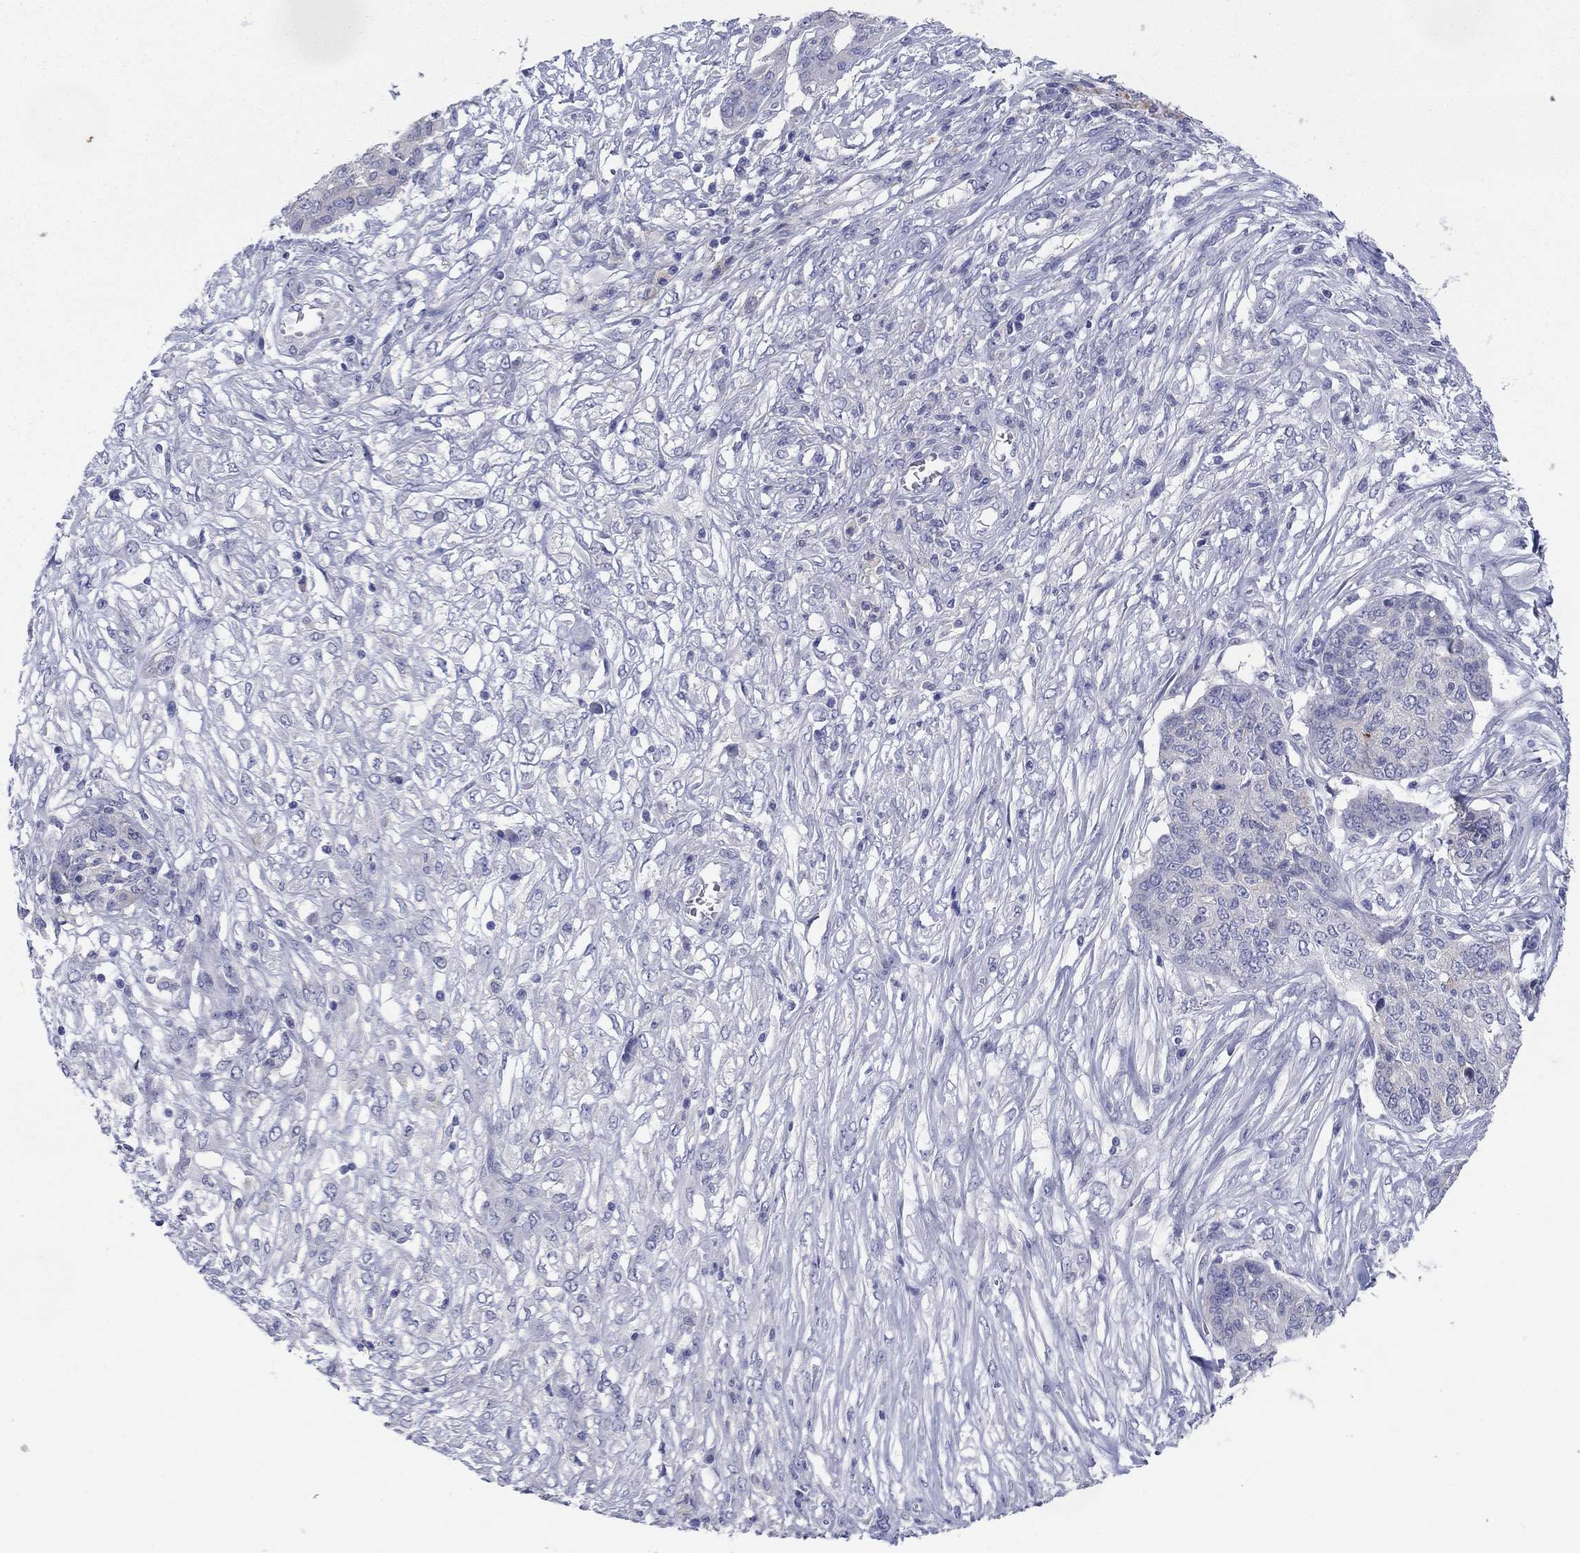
{"staining": {"intensity": "negative", "quantity": "none", "location": "none"}, "tissue": "ovarian cancer", "cell_type": "Tumor cells", "image_type": "cancer", "snomed": [{"axis": "morphology", "description": "Cystadenocarcinoma, serous, NOS"}, {"axis": "topography", "description": "Ovary"}], "caption": "Immunohistochemistry (IHC) of human ovarian cancer (serous cystadenocarcinoma) exhibits no expression in tumor cells.", "gene": "ERICH3", "patient": {"sex": "female", "age": 67}}